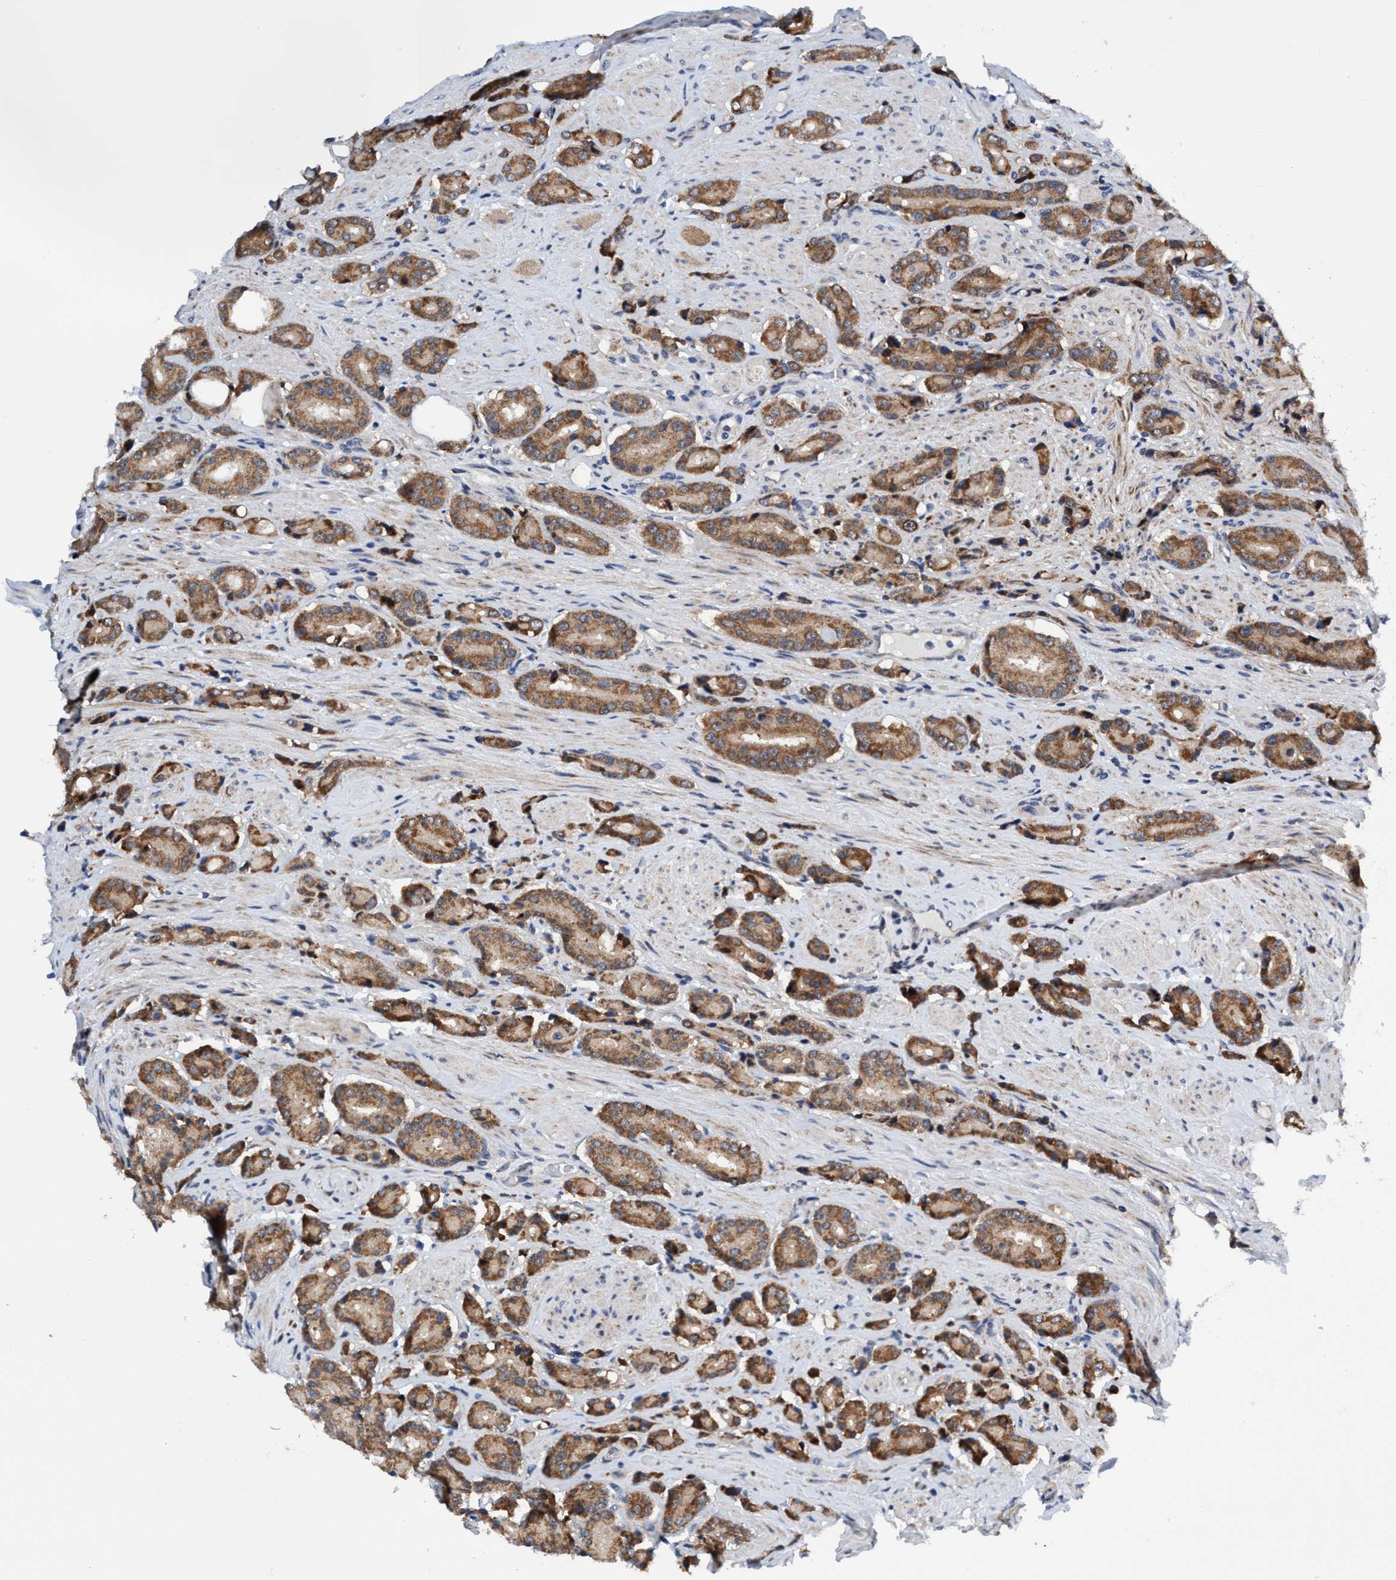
{"staining": {"intensity": "moderate", "quantity": ">75%", "location": "cytoplasmic/membranous"}, "tissue": "prostate cancer", "cell_type": "Tumor cells", "image_type": "cancer", "snomed": [{"axis": "morphology", "description": "Adenocarcinoma, High grade"}, {"axis": "topography", "description": "Prostate"}], "caption": "The image displays staining of adenocarcinoma (high-grade) (prostate), revealing moderate cytoplasmic/membranous protein staining (brown color) within tumor cells.", "gene": "AGAP2", "patient": {"sex": "male", "age": 71}}